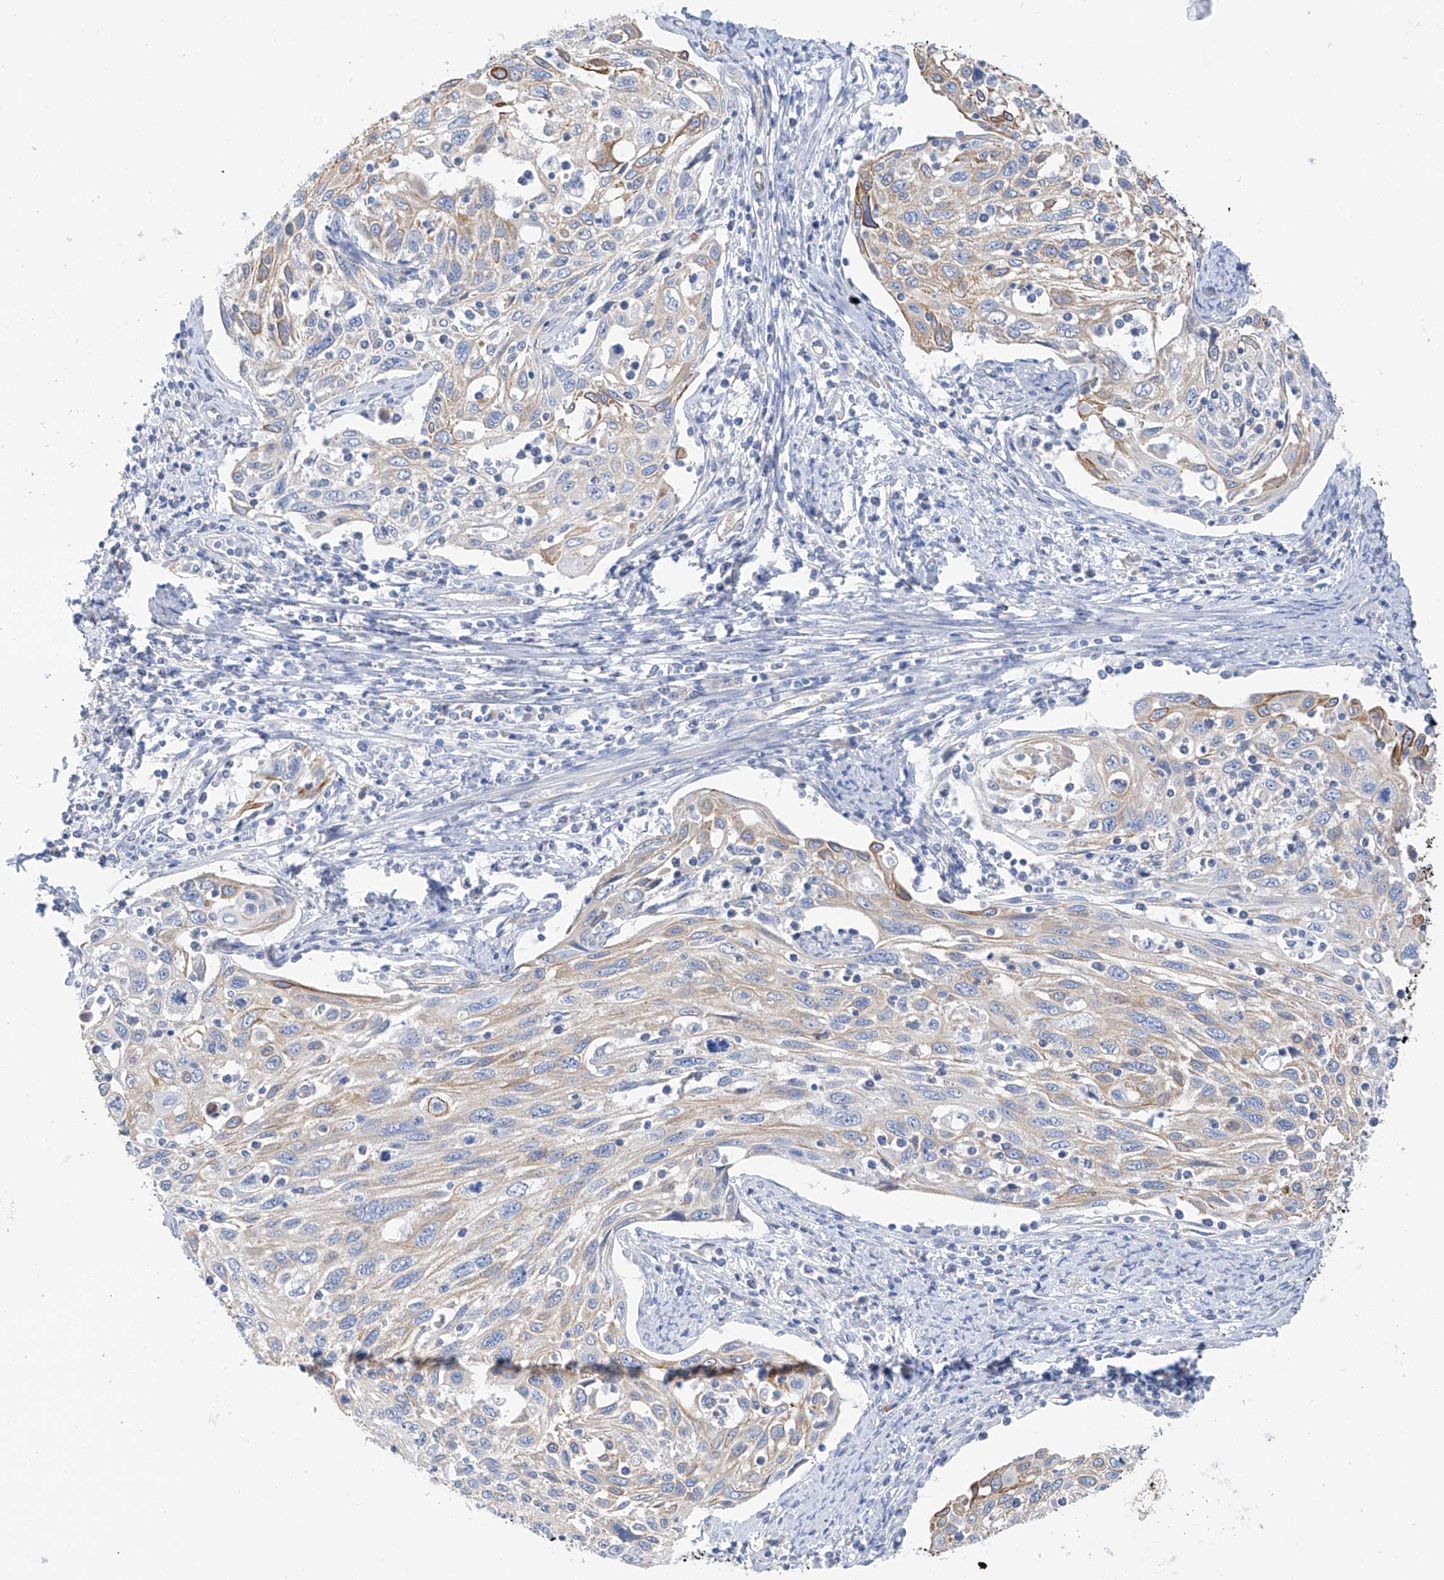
{"staining": {"intensity": "moderate", "quantity": "<25%", "location": "cytoplasmic/membranous"}, "tissue": "cervical cancer", "cell_type": "Tumor cells", "image_type": "cancer", "snomed": [{"axis": "morphology", "description": "Squamous cell carcinoma, NOS"}, {"axis": "topography", "description": "Cervix"}], "caption": "Immunohistochemical staining of human cervical cancer shows low levels of moderate cytoplasmic/membranous protein expression in approximately <25% of tumor cells.", "gene": "PIK3C2B", "patient": {"sex": "female", "age": 70}}